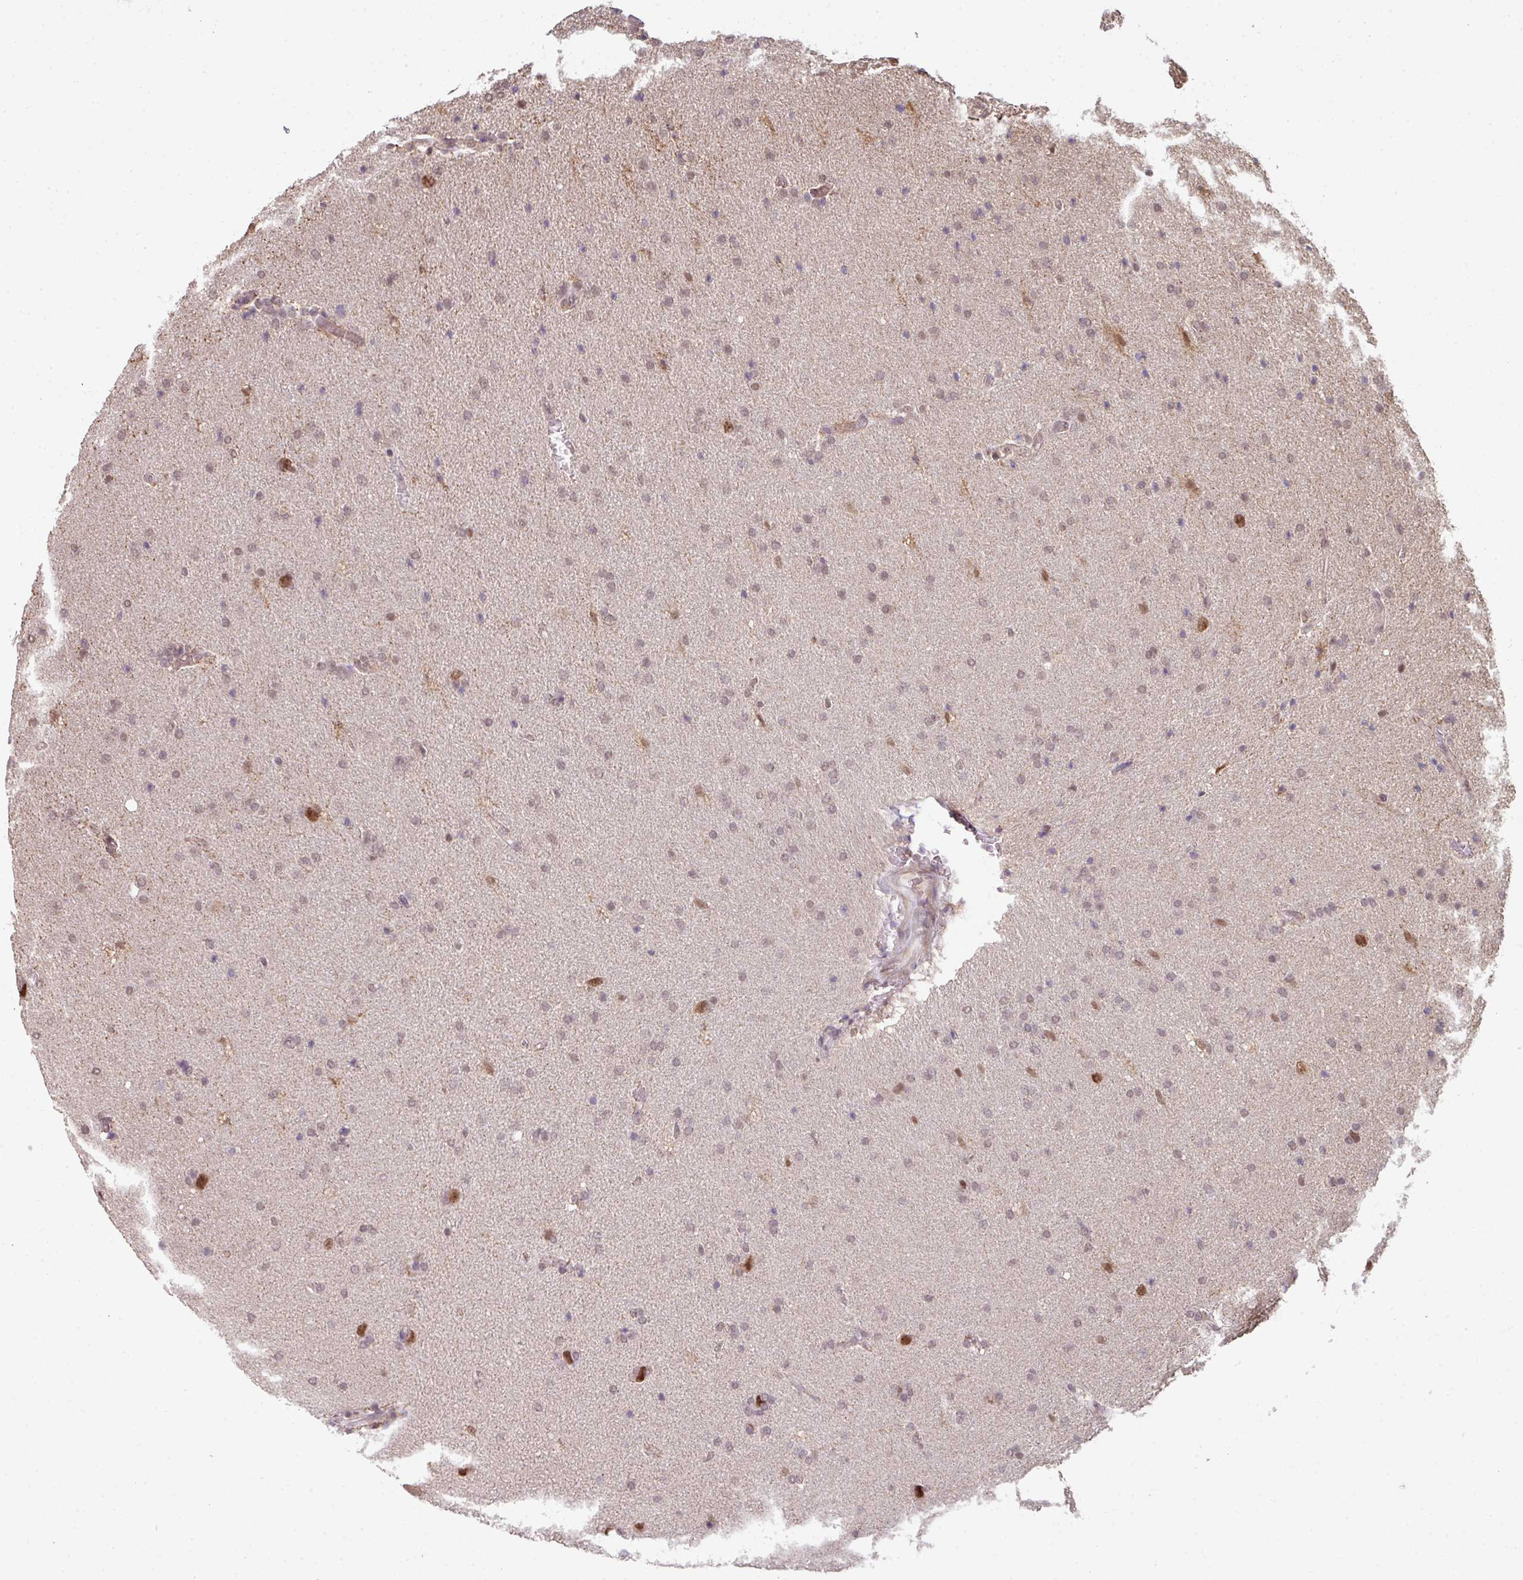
{"staining": {"intensity": "weak", "quantity": "<25%", "location": "nuclear"}, "tissue": "glioma", "cell_type": "Tumor cells", "image_type": "cancer", "snomed": [{"axis": "morphology", "description": "Glioma, malignant, High grade"}, {"axis": "topography", "description": "Brain"}], "caption": "Protein analysis of high-grade glioma (malignant) reveals no significant staining in tumor cells. (DAB (3,3'-diaminobenzidine) immunohistochemistry (IHC) visualized using brightfield microscopy, high magnification).", "gene": "GTF2H3", "patient": {"sex": "male", "age": 56}}